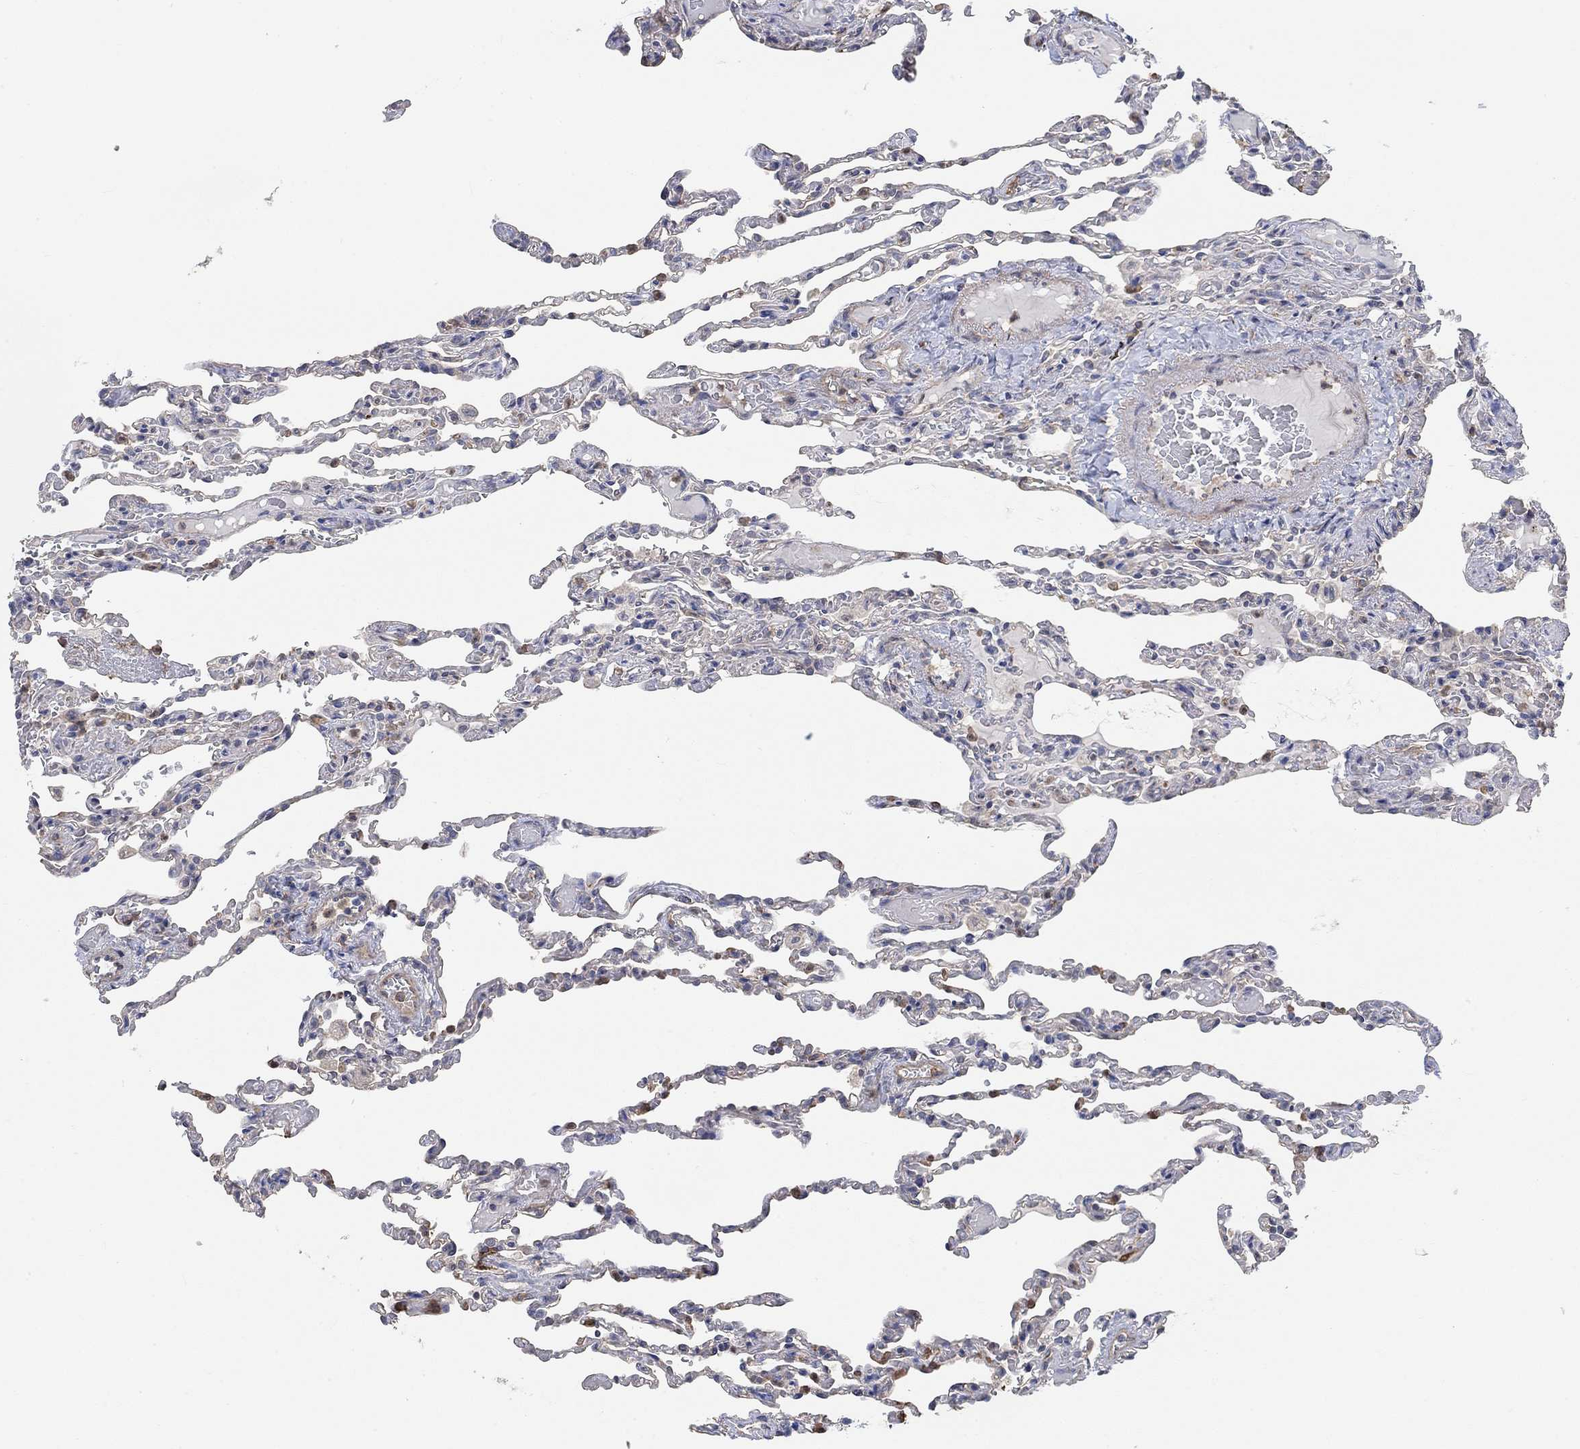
{"staining": {"intensity": "strong", "quantity": "<25%", "location": "cytoplasmic/membranous"}, "tissue": "lung", "cell_type": "Alveolar cells", "image_type": "normal", "snomed": [{"axis": "morphology", "description": "Normal tissue, NOS"}, {"axis": "topography", "description": "Lung"}], "caption": "IHC photomicrograph of benign lung: human lung stained using immunohistochemistry (IHC) shows medium levels of strong protein expression localized specifically in the cytoplasmic/membranous of alveolar cells, appearing as a cytoplasmic/membranous brown color.", "gene": "SYT16", "patient": {"sex": "female", "age": 43}}